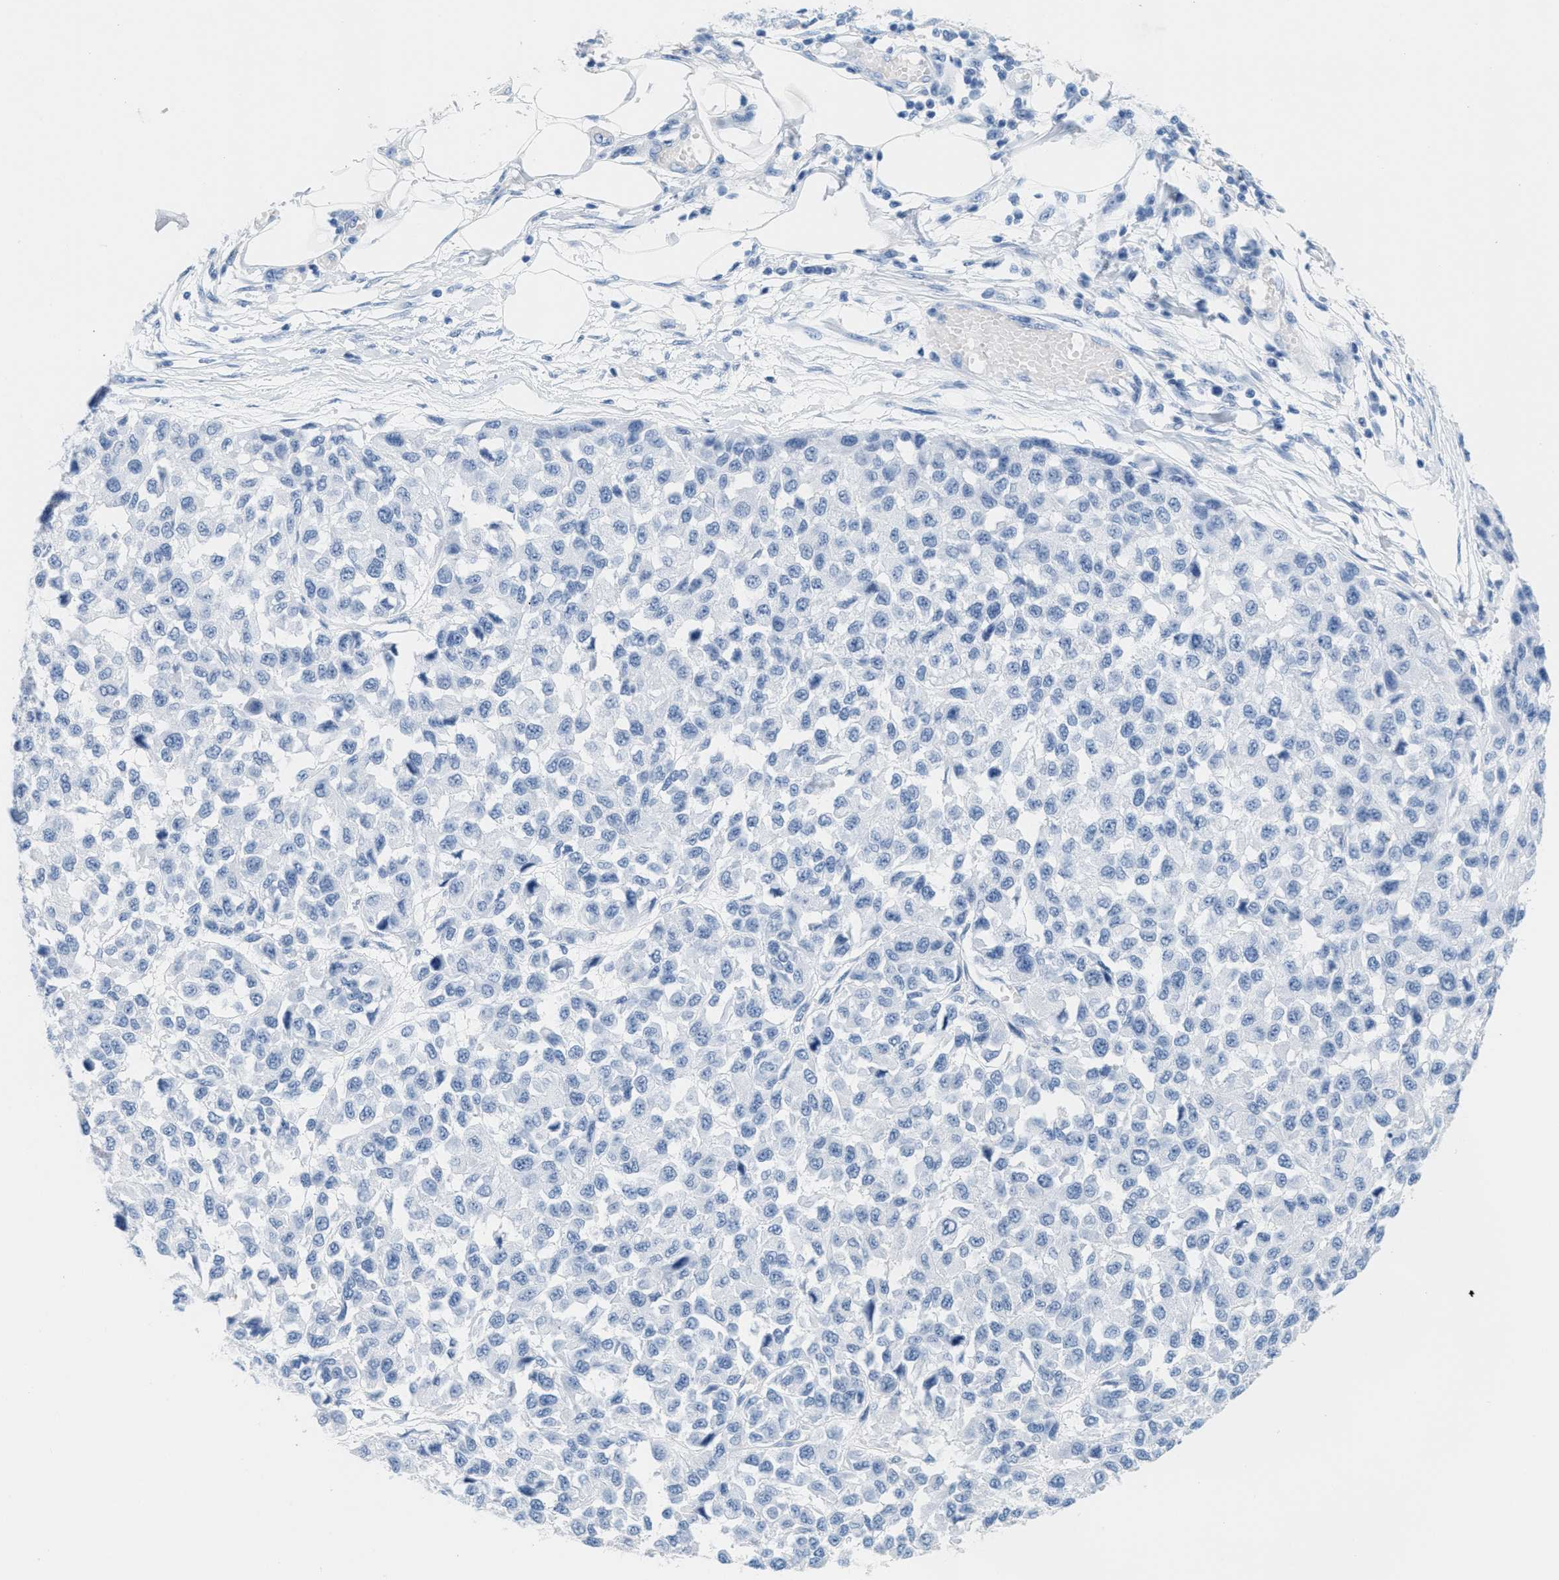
{"staining": {"intensity": "negative", "quantity": "none", "location": "none"}, "tissue": "melanoma", "cell_type": "Tumor cells", "image_type": "cancer", "snomed": [{"axis": "morphology", "description": "Malignant melanoma, NOS"}, {"axis": "topography", "description": "Skin"}], "caption": "Protein analysis of malignant melanoma shows no significant positivity in tumor cells.", "gene": "GPM6A", "patient": {"sex": "male", "age": 62}}